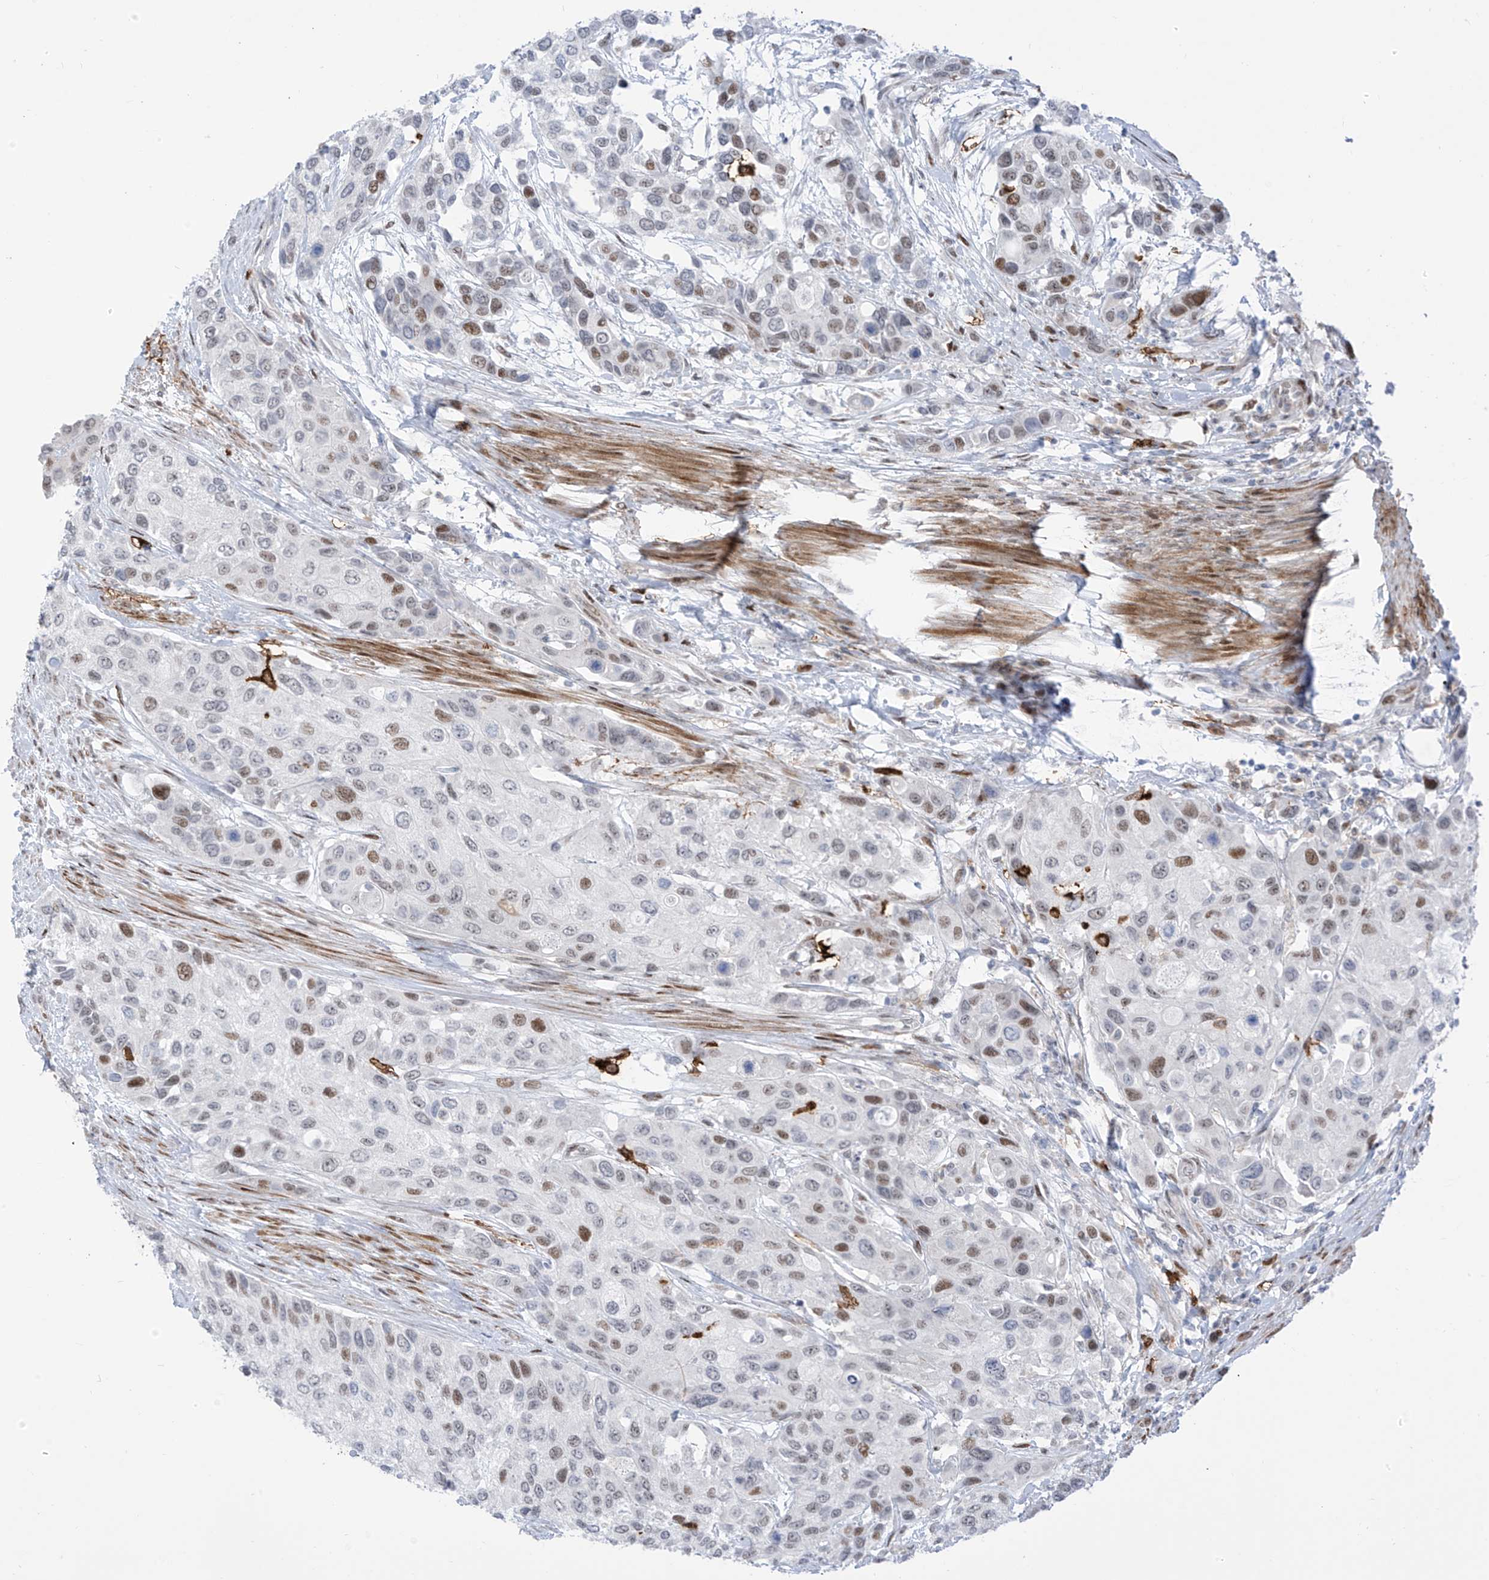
{"staining": {"intensity": "moderate", "quantity": "25%-75%", "location": "nuclear"}, "tissue": "urothelial cancer", "cell_type": "Tumor cells", "image_type": "cancer", "snomed": [{"axis": "morphology", "description": "Normal tissue, NOS"}, {"axis": "morphology", "description": "Urothelial carcinoma, High grade"}, {"axis": "topography", "description": "Vascular tissue"}, {"axis": "topography", "description": "Urinary bladder"}], "caption": "The histopathology image shows immunohistochemical staining of urothelial cancer. There is moderate nuclear positivity is present in approximately 25%-75% of tumor cells.", "gene": "LIN9", "patient": {"sex": "female", "age": 56}}